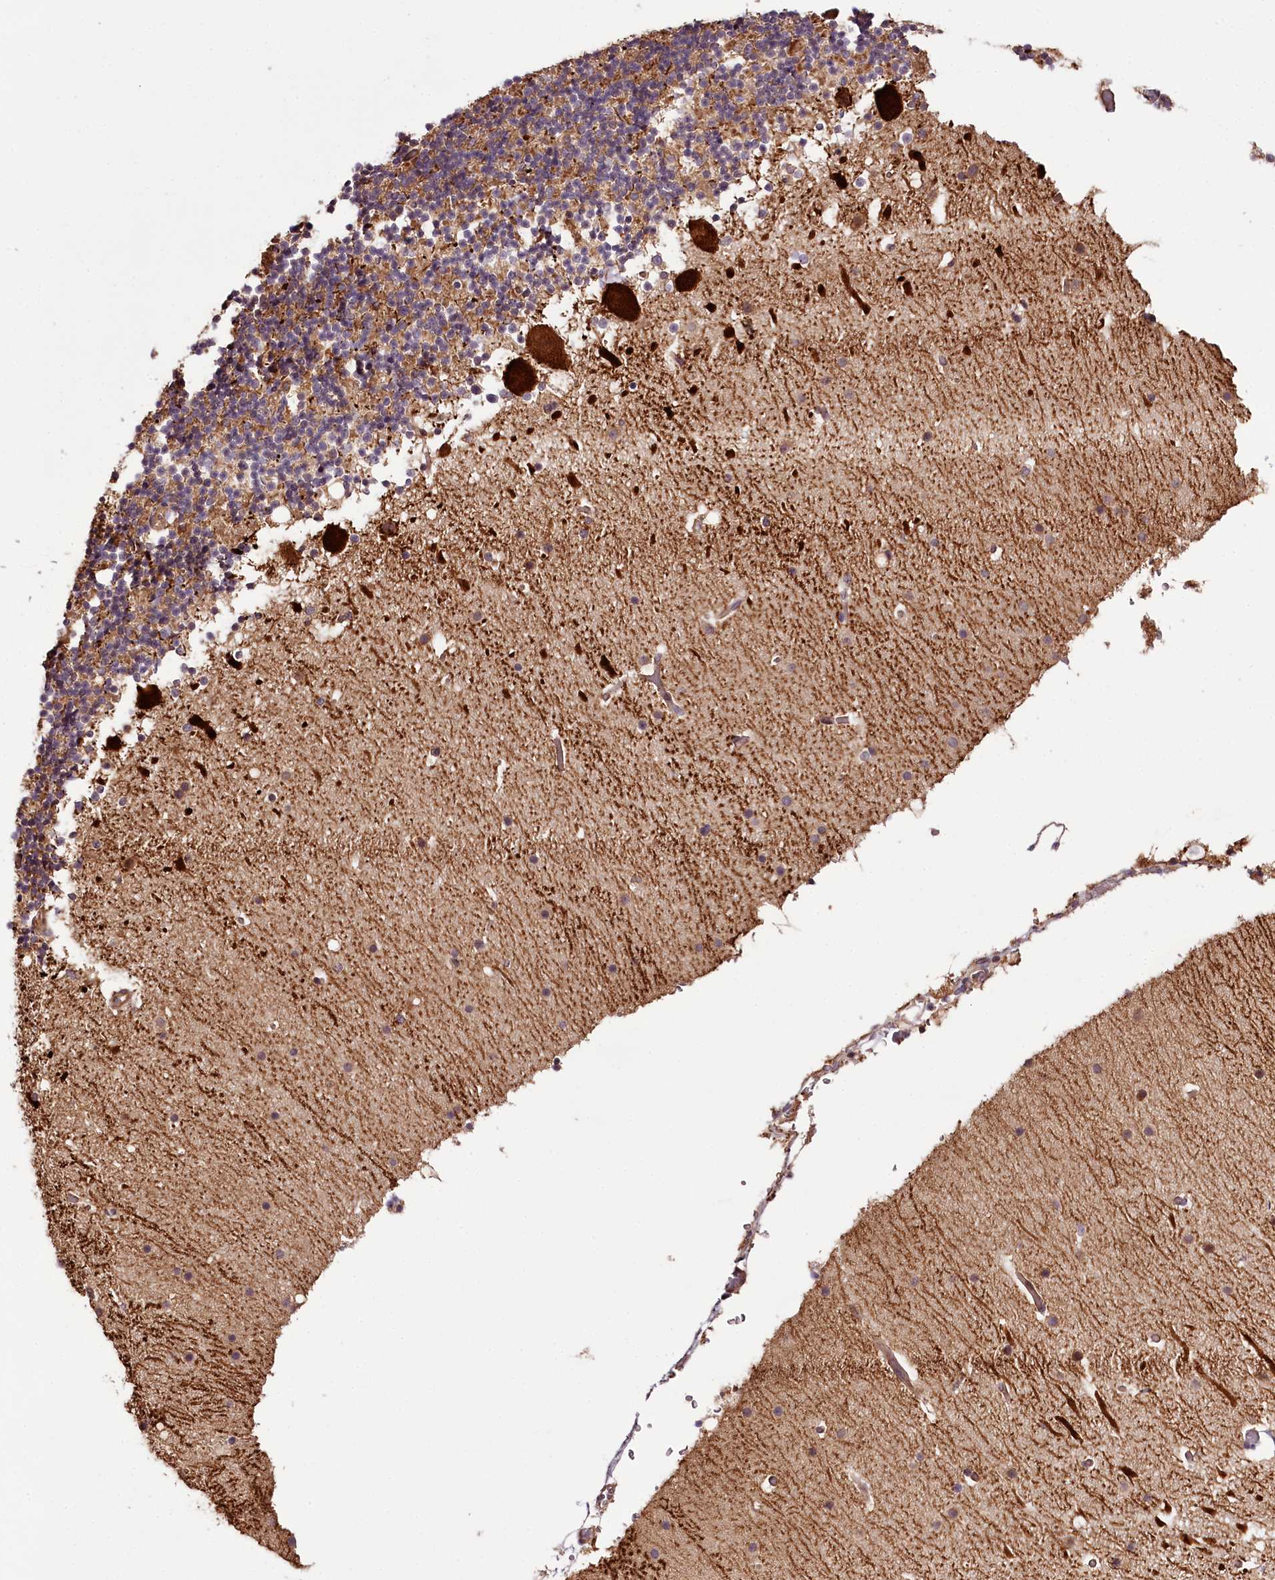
{"staining": {"intensity": "moderate", "quantity": ">75%", "location": "cytoplasmic/membranous"}, "tissue": "cerebellum", "cell_type": "Cells in granular layer", "image_type": "normal", "snomed": [{"axis": "morphology", "description": "Normal tissue, NOS"}, {"axis": "topography", "description": "Cerebellum"}], "caption": "Unremarkable cerebellum was stained to show a protein in brown. There is medium levels of moderate cytoplasmic/membranous positivity in approximately >75% of cells in granular layer. (DAB (3,3'-diaminobenzidine) IHC, brown staining for protein, blue staining for nuclei).", "gene": "TARS1", "patient": {"sex": "male", "age": 57}}